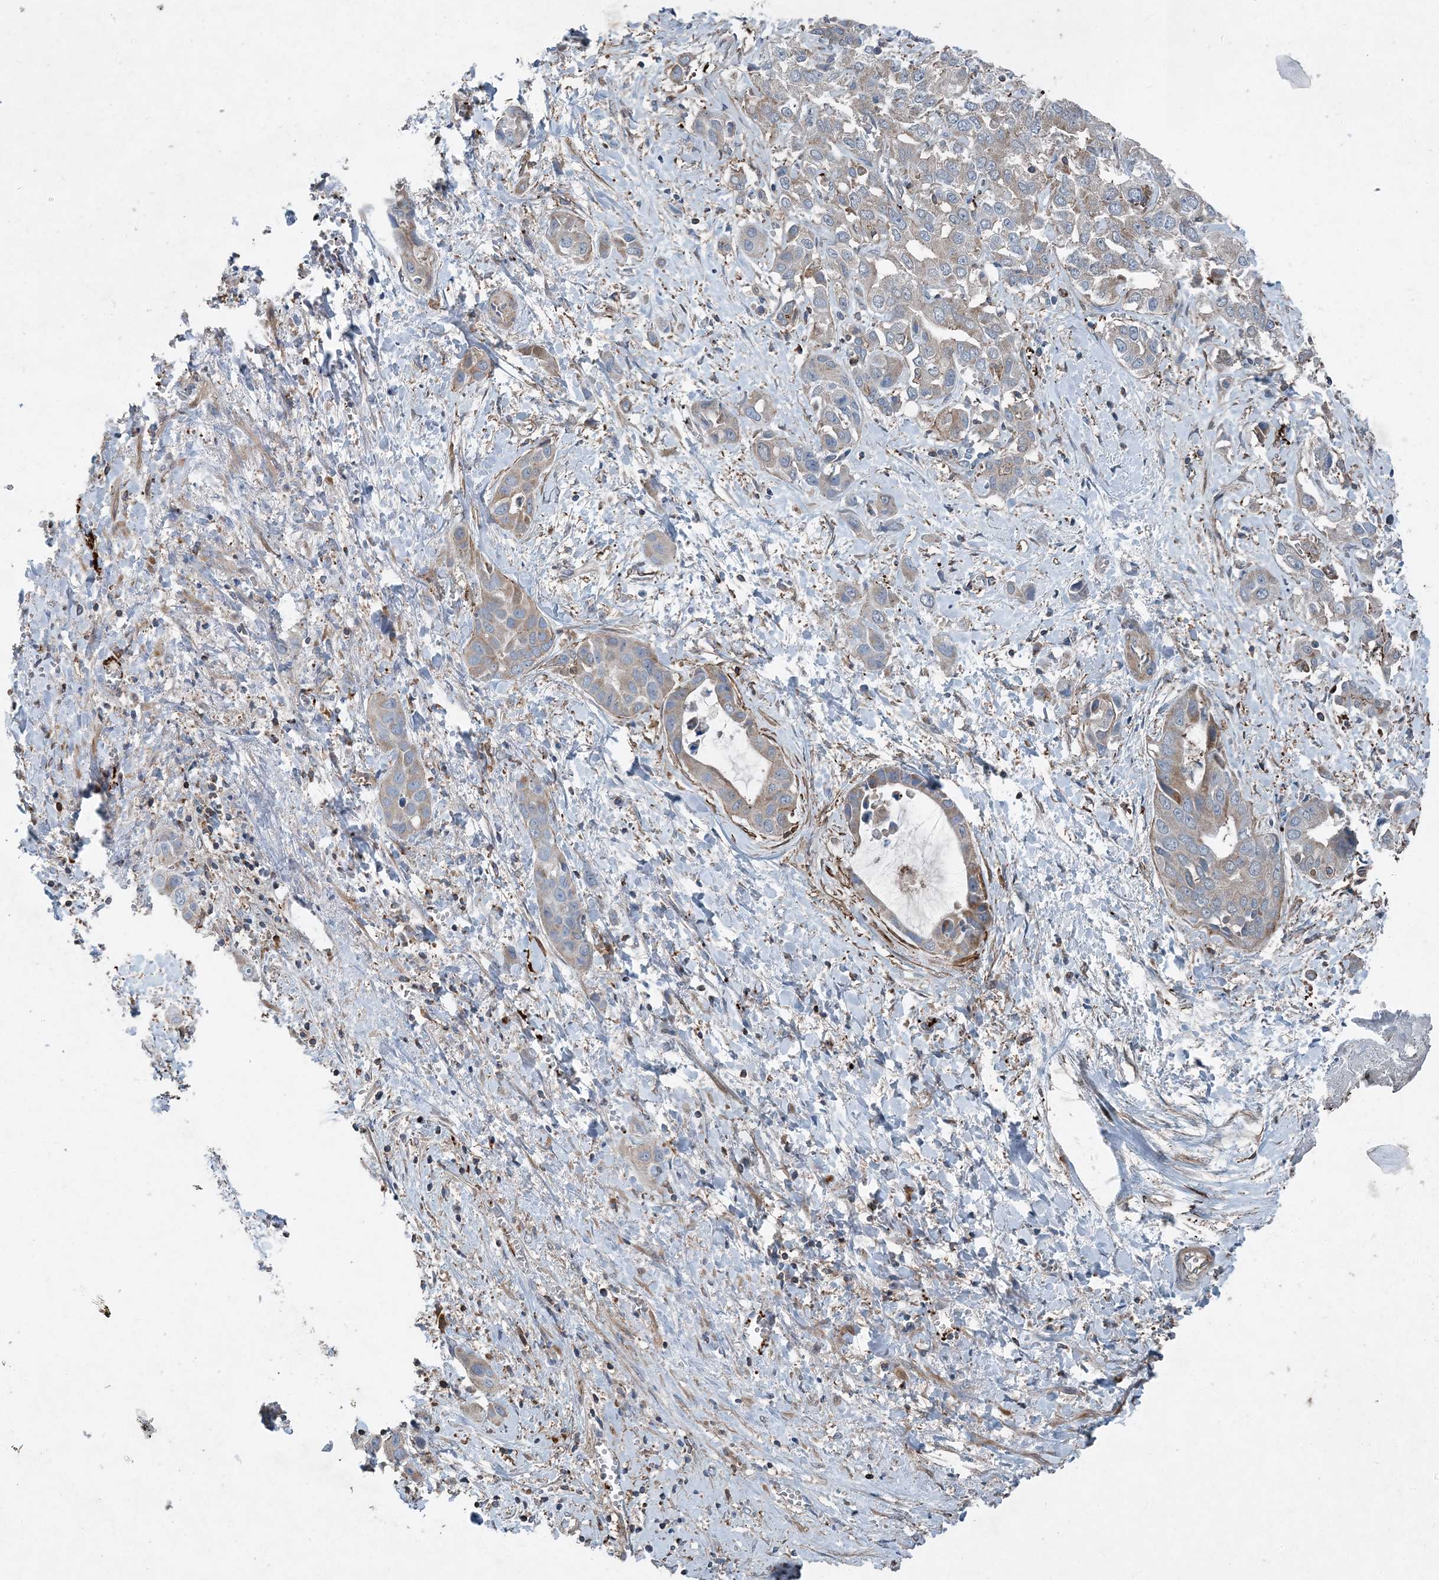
{"staining": {"intensity": "moderate", "quantity": "<25%", "location": "cytoplasmic/membranous"}, "tissue": "liver cancer", "cell_type": "Tumor cells", "image_type": "cancer", "snomed": [{"axis": "morphology", "description": "Cholangiocarcinoma"}, {"axis": "topography", "description": "Liver"}], "caption": "IHC staining of liver cholangiocarcinoma, which exhibits low levels of moderate cytoplasmic/membranous expression in about <25% of tumor cells indicating moderate cytoplasmic/membranous protein positivity. The staining was performed using DAB (brown) for protein detection and nuclei were counterstained in hematoxylin (blue).", "gene": "DGUOK", "patient": {"sex": "female", "age": 52}}